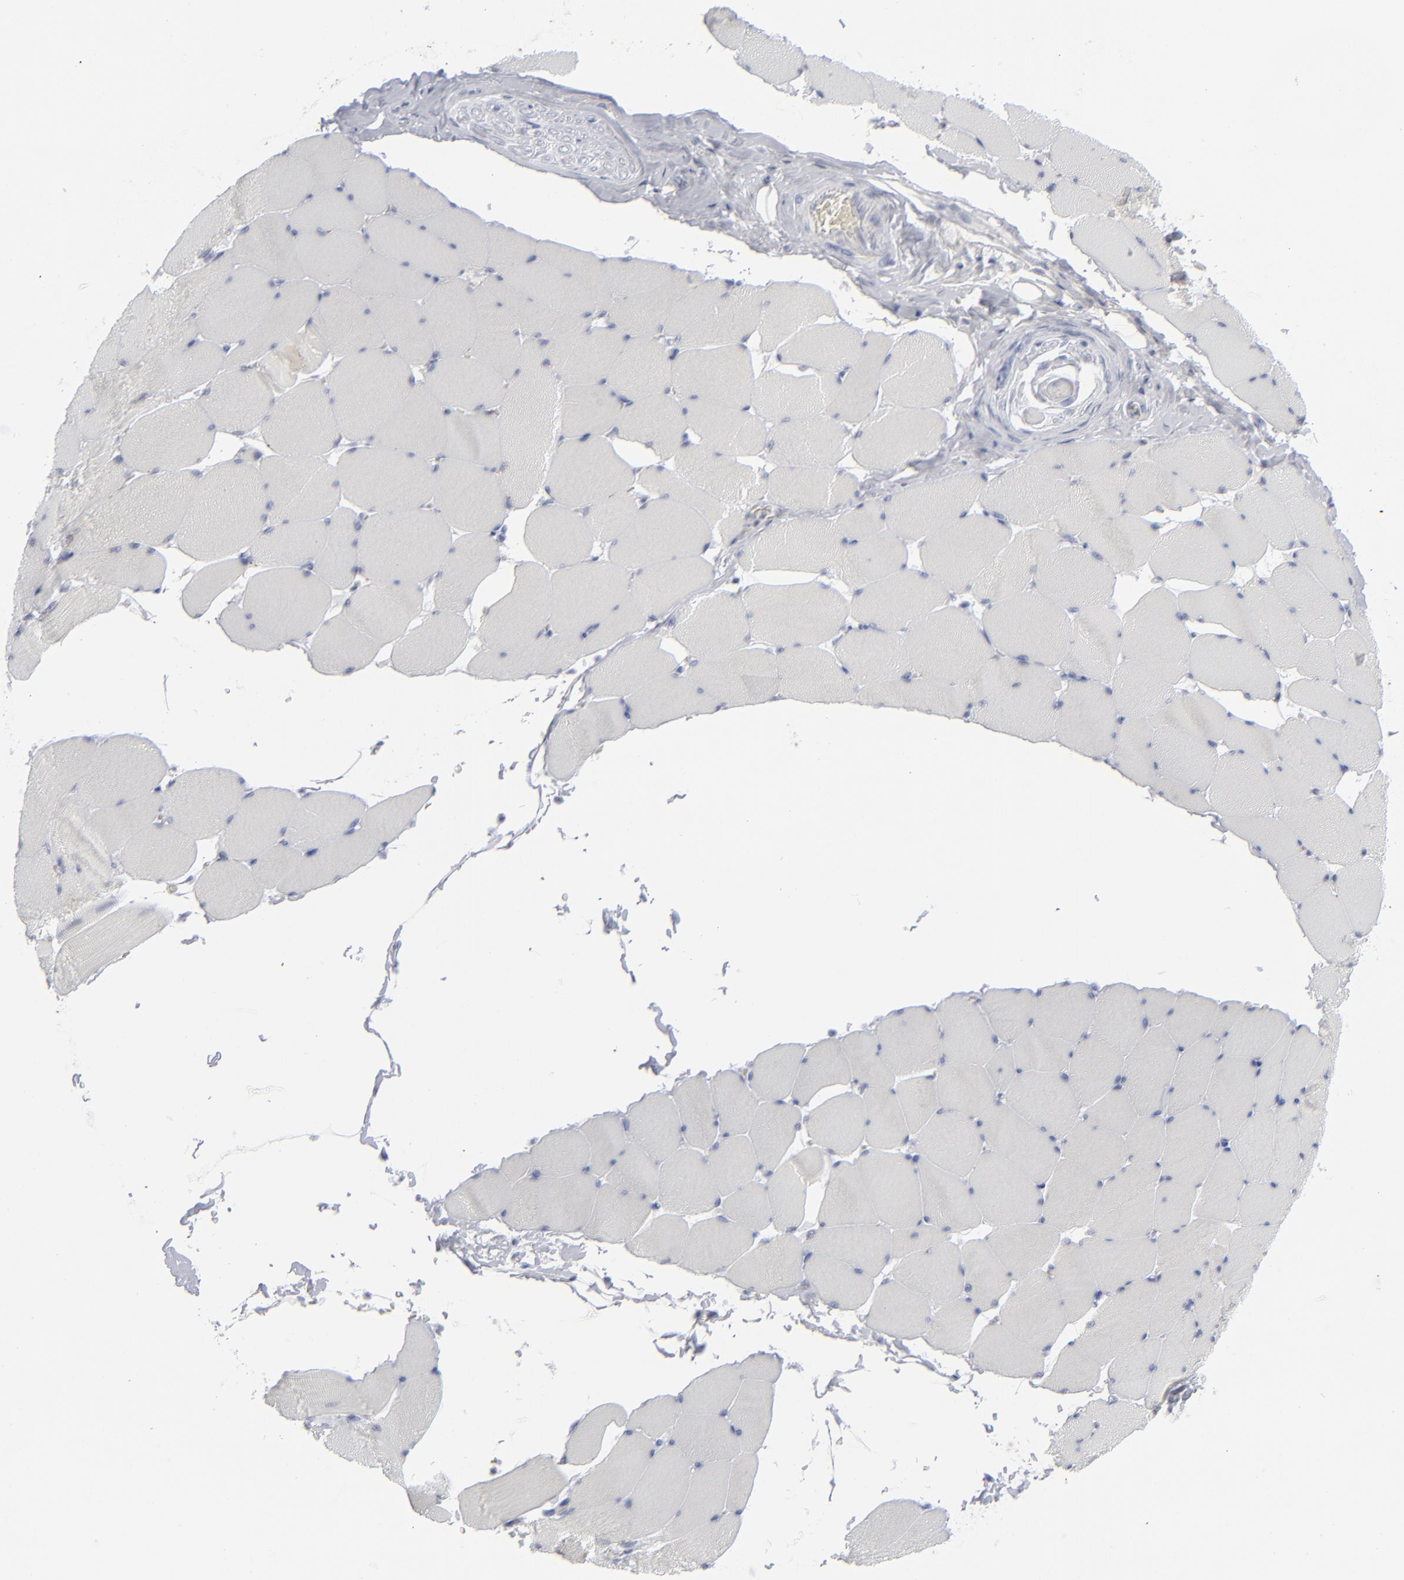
{"staining": {"intensity": "negative", "quantity": "none", "location": "none"}, "tissue": "skeletal muscle", "cell_type": "Myocytes", "image_type": "normal", "snomed": [{"axis": "morphology", "description": "Normal tissue, NOS"}, {"axis": "topography", "description": "Skeletal muscle"}], "caption": "Myocytes show no significant protein positivity in benign skeletal muscle.", "gene": "NUP88", "patient": {"sex": "male", "age": 62}}